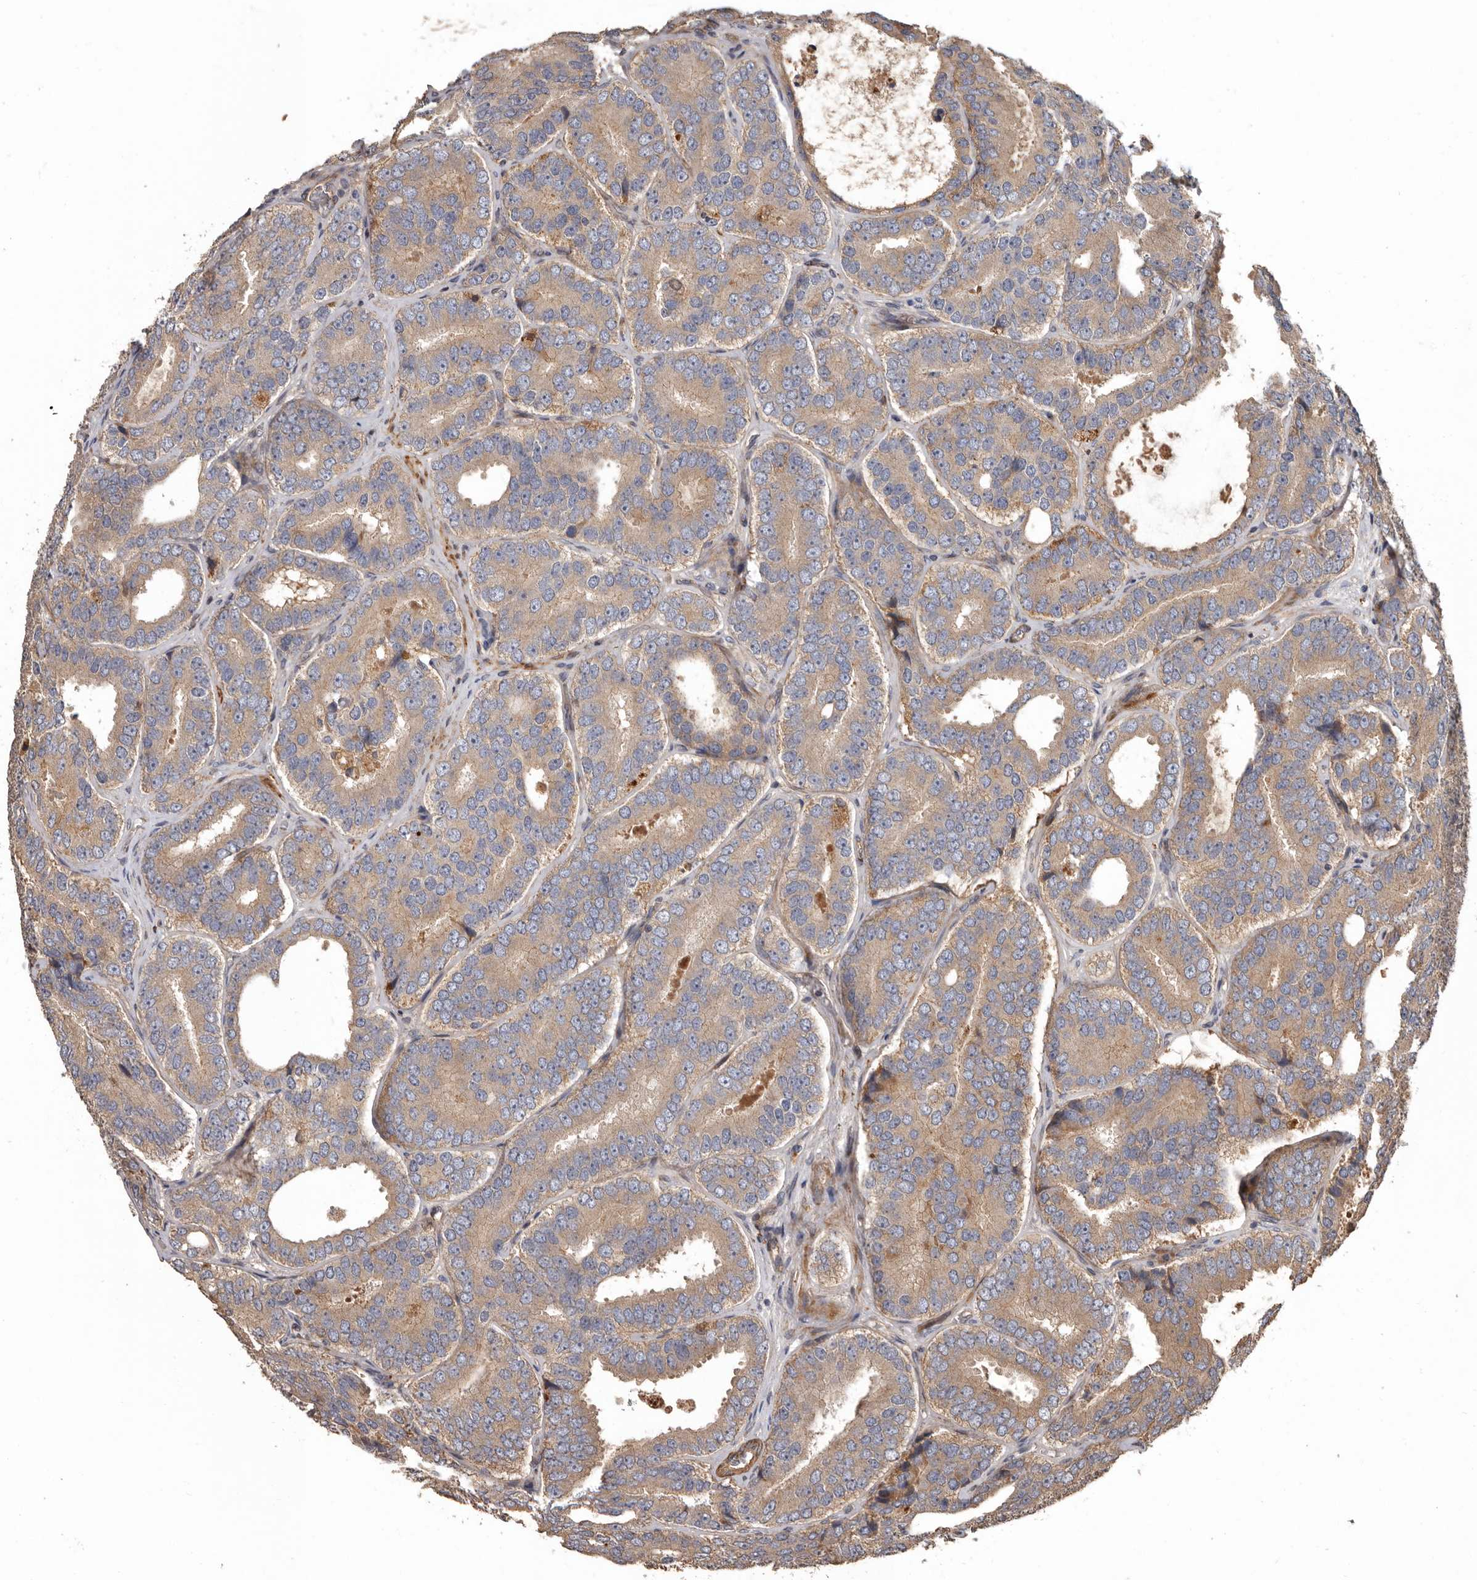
{"staining": {"intensity": "moderate", "quantity": ">75%", "location": "cytoplasmic/membranous"}, "tissue": "prostate cancer", "cell_type": "Tumor cells", "image_type": "cancer", "snomed": [{"axis": "morphology", "description": "Adenocarcinoma, High grade"}, {"axis": "topography", "description": "Prostate"}], "caption": "The immunohistochemical stain highlights moderate cytoplasmic/membranous staining in tumor cells of adenocarcinoma (high-grade) (prostate) tissue. (DAB (3,3'-diaminobenzidine) = brown stain, brightfield microscopy at high magnification).", "gene": "ARHGEF5", "patient": {"sex": "male", "age": 56}}